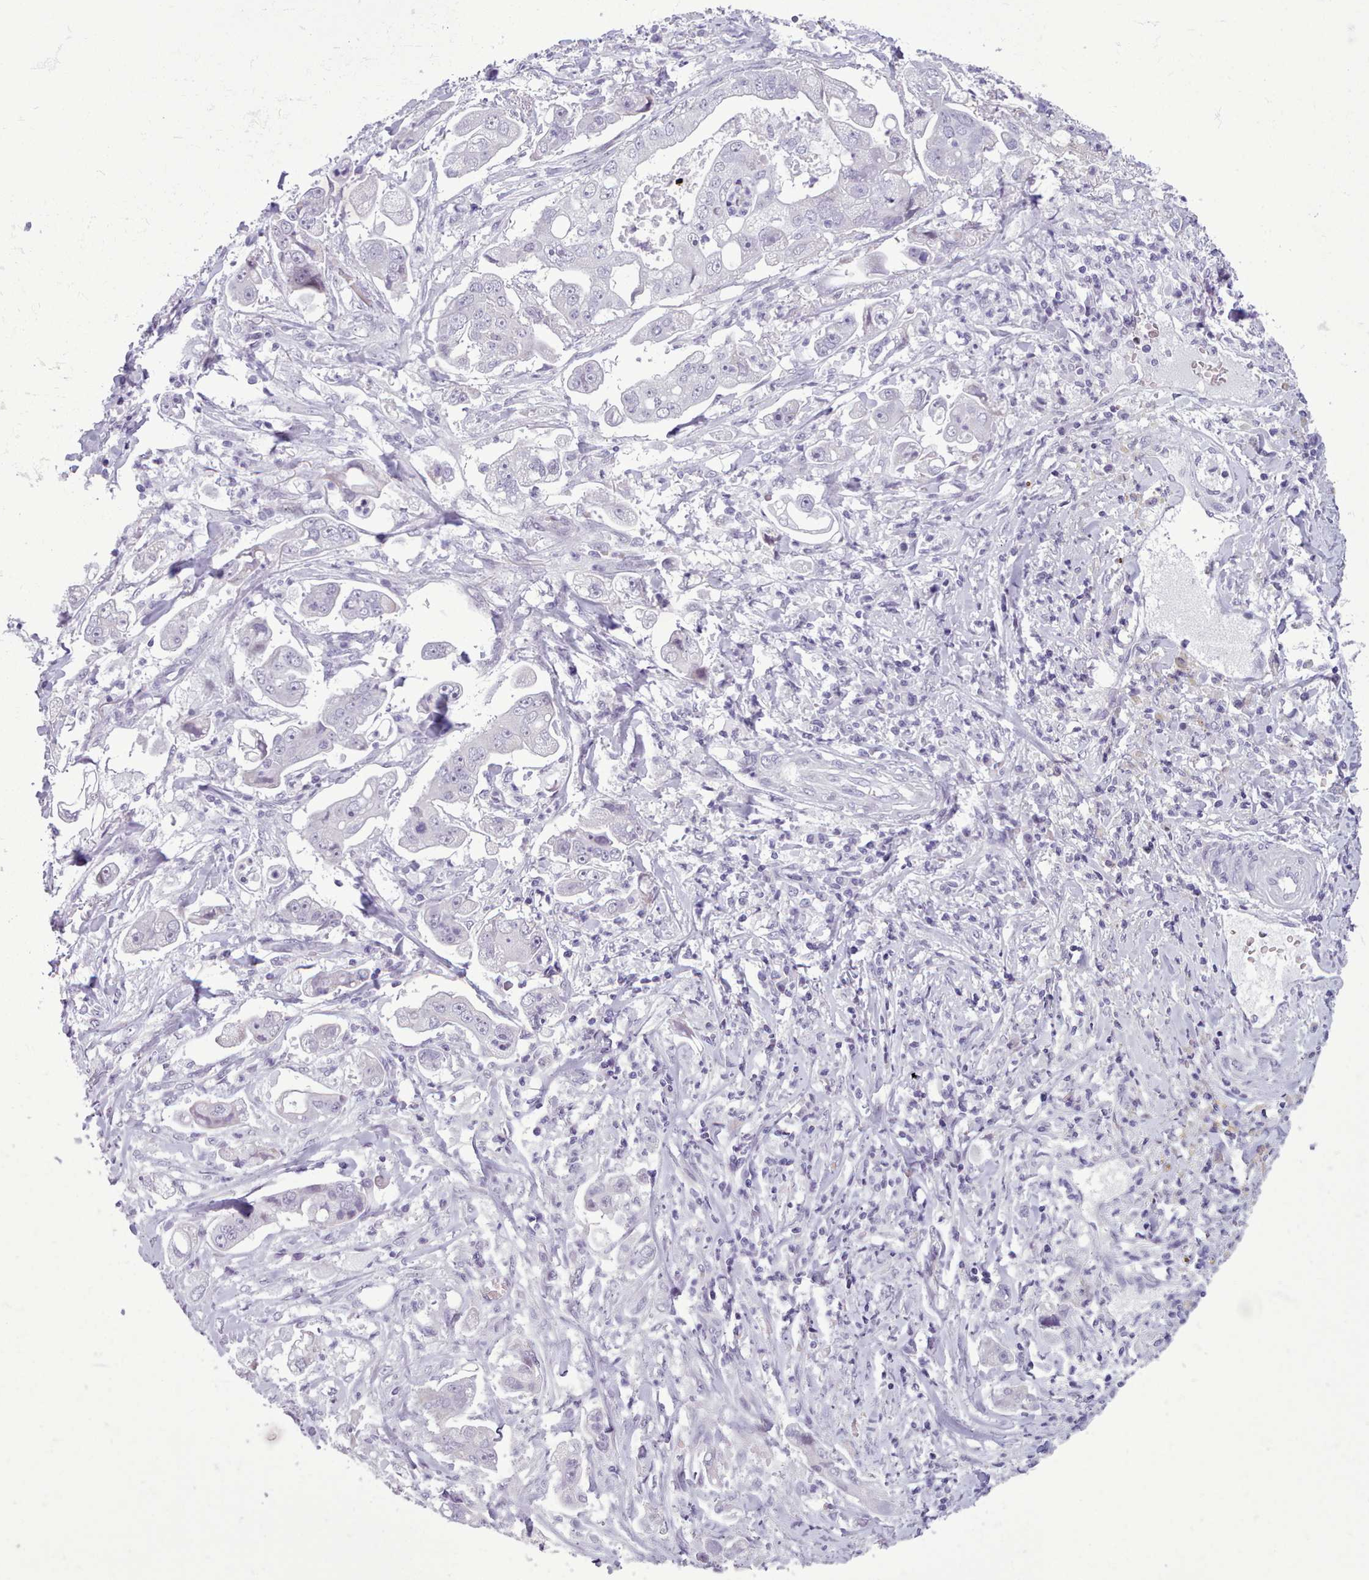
{"staining": {"intensity": "negative", "quantity": "none", "location": "none"}, "tissue": "stomach cancer", "cell_type": "Tumor cells", "image_type": "cancer", "snomed": [{"axis": "morphology", "description": "Adenocarcinoma, NOS"}, {"axis": "topography", "description": "Stomach"}], "caption": "Immunohistochemistry (IHC) of stomach adenocarcinoma exhibits no staining in tumor cells.", "gene": "FBXO48", "patient": {"sex": "male", "age": 62}}